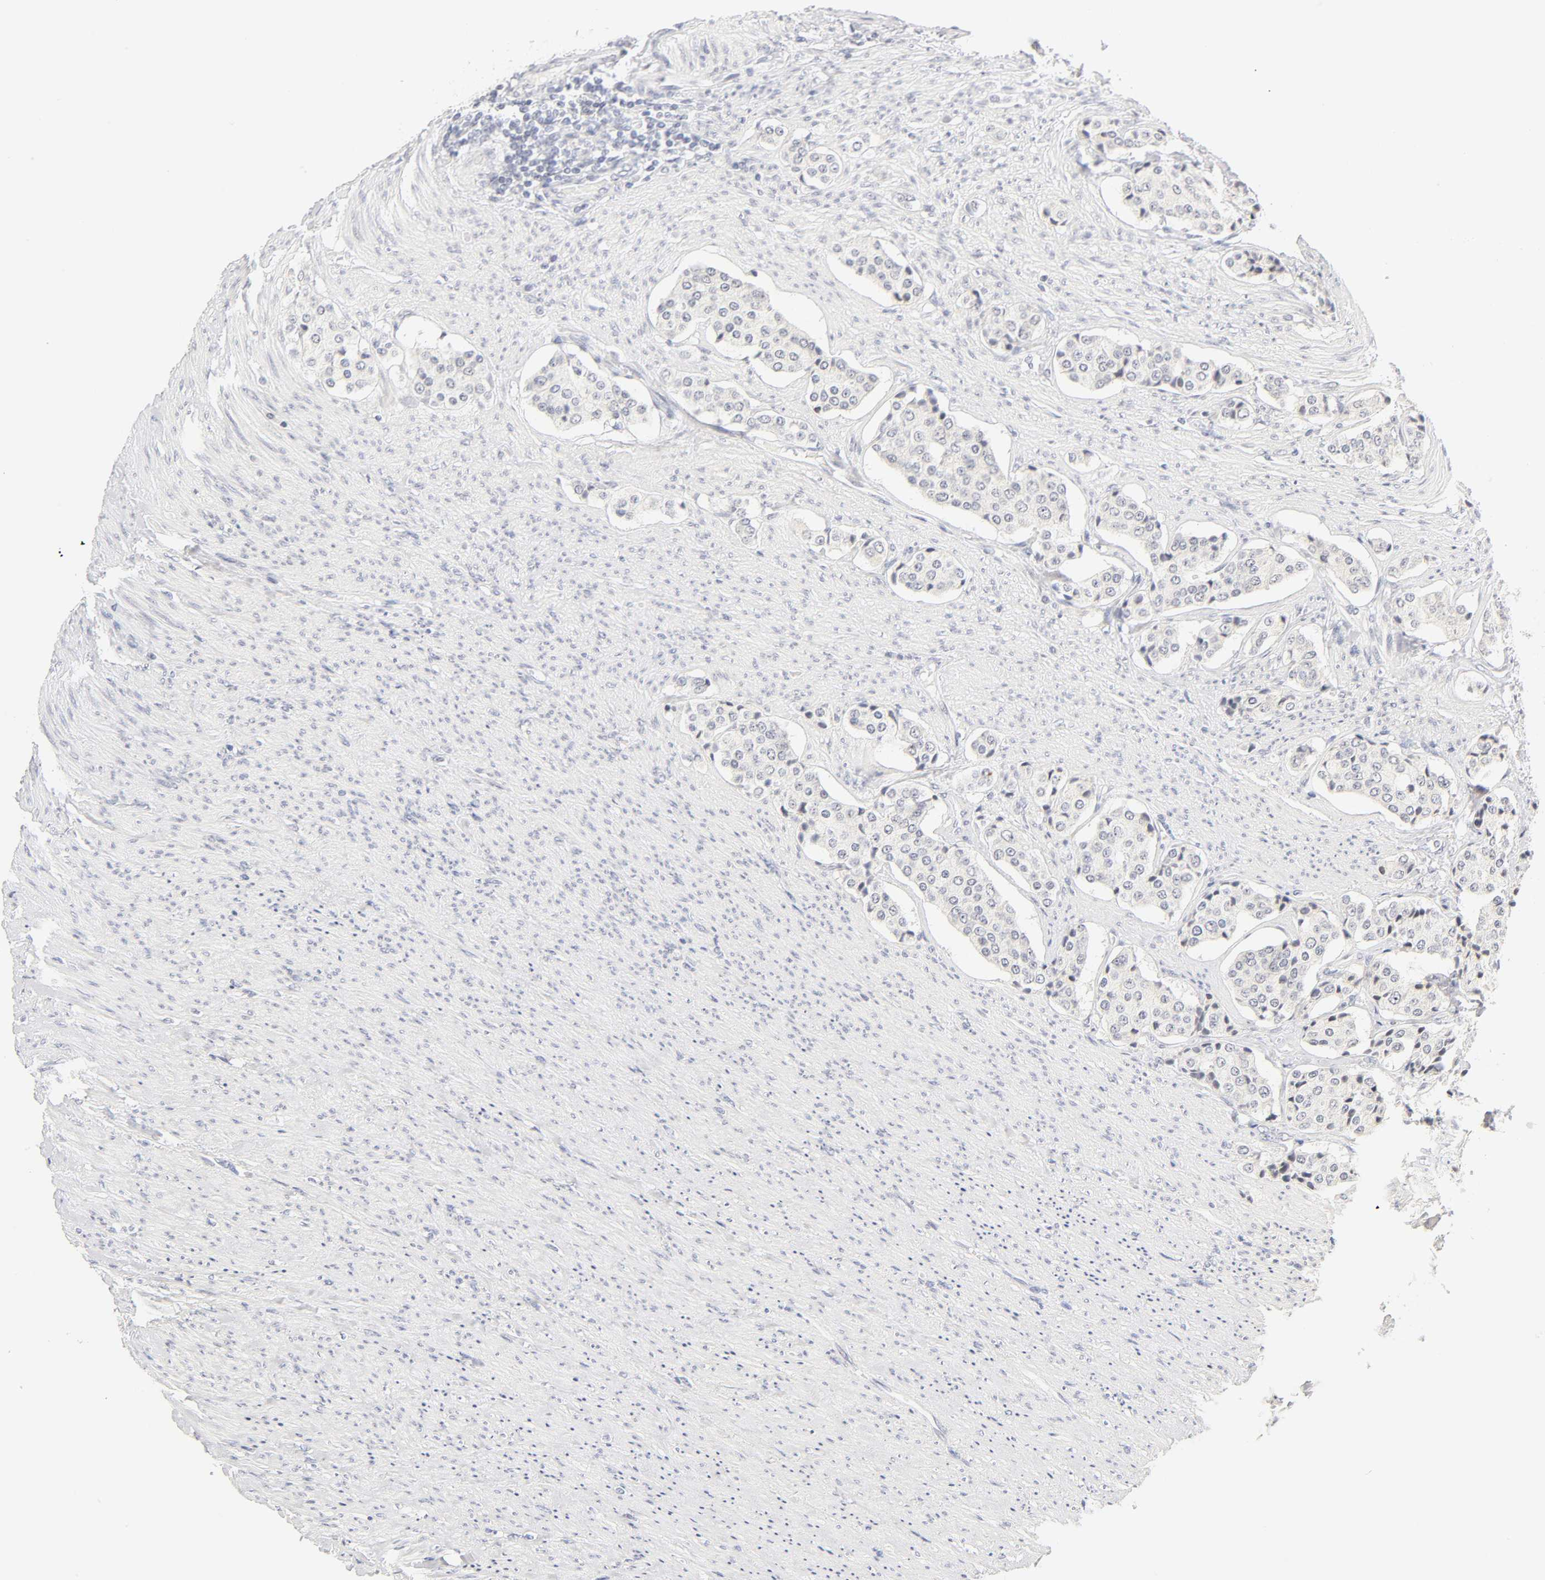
{"staining": {"intensity": "negative", "quantity": "none", "location": "none"}, "tissue": "carcinoid", "cell_type": "Tumor cells", "image_type": "cancer", "snomed": [{"axis": "morphology", "description": "Carcinoid, malignant, NOS"}, {"axis": "topography", "description": "Colon"}], "caption": "Protein analysis of malignant carcinoid shows no significant positivity in tumor cells. (DAB (3,3'-diaminobenzidine) immunohistochemistry (IHC) visualized using brightfield microscopy, high magnification).", "gene": "MNAT1", "patient": {"sex": "female", "age": 61}}